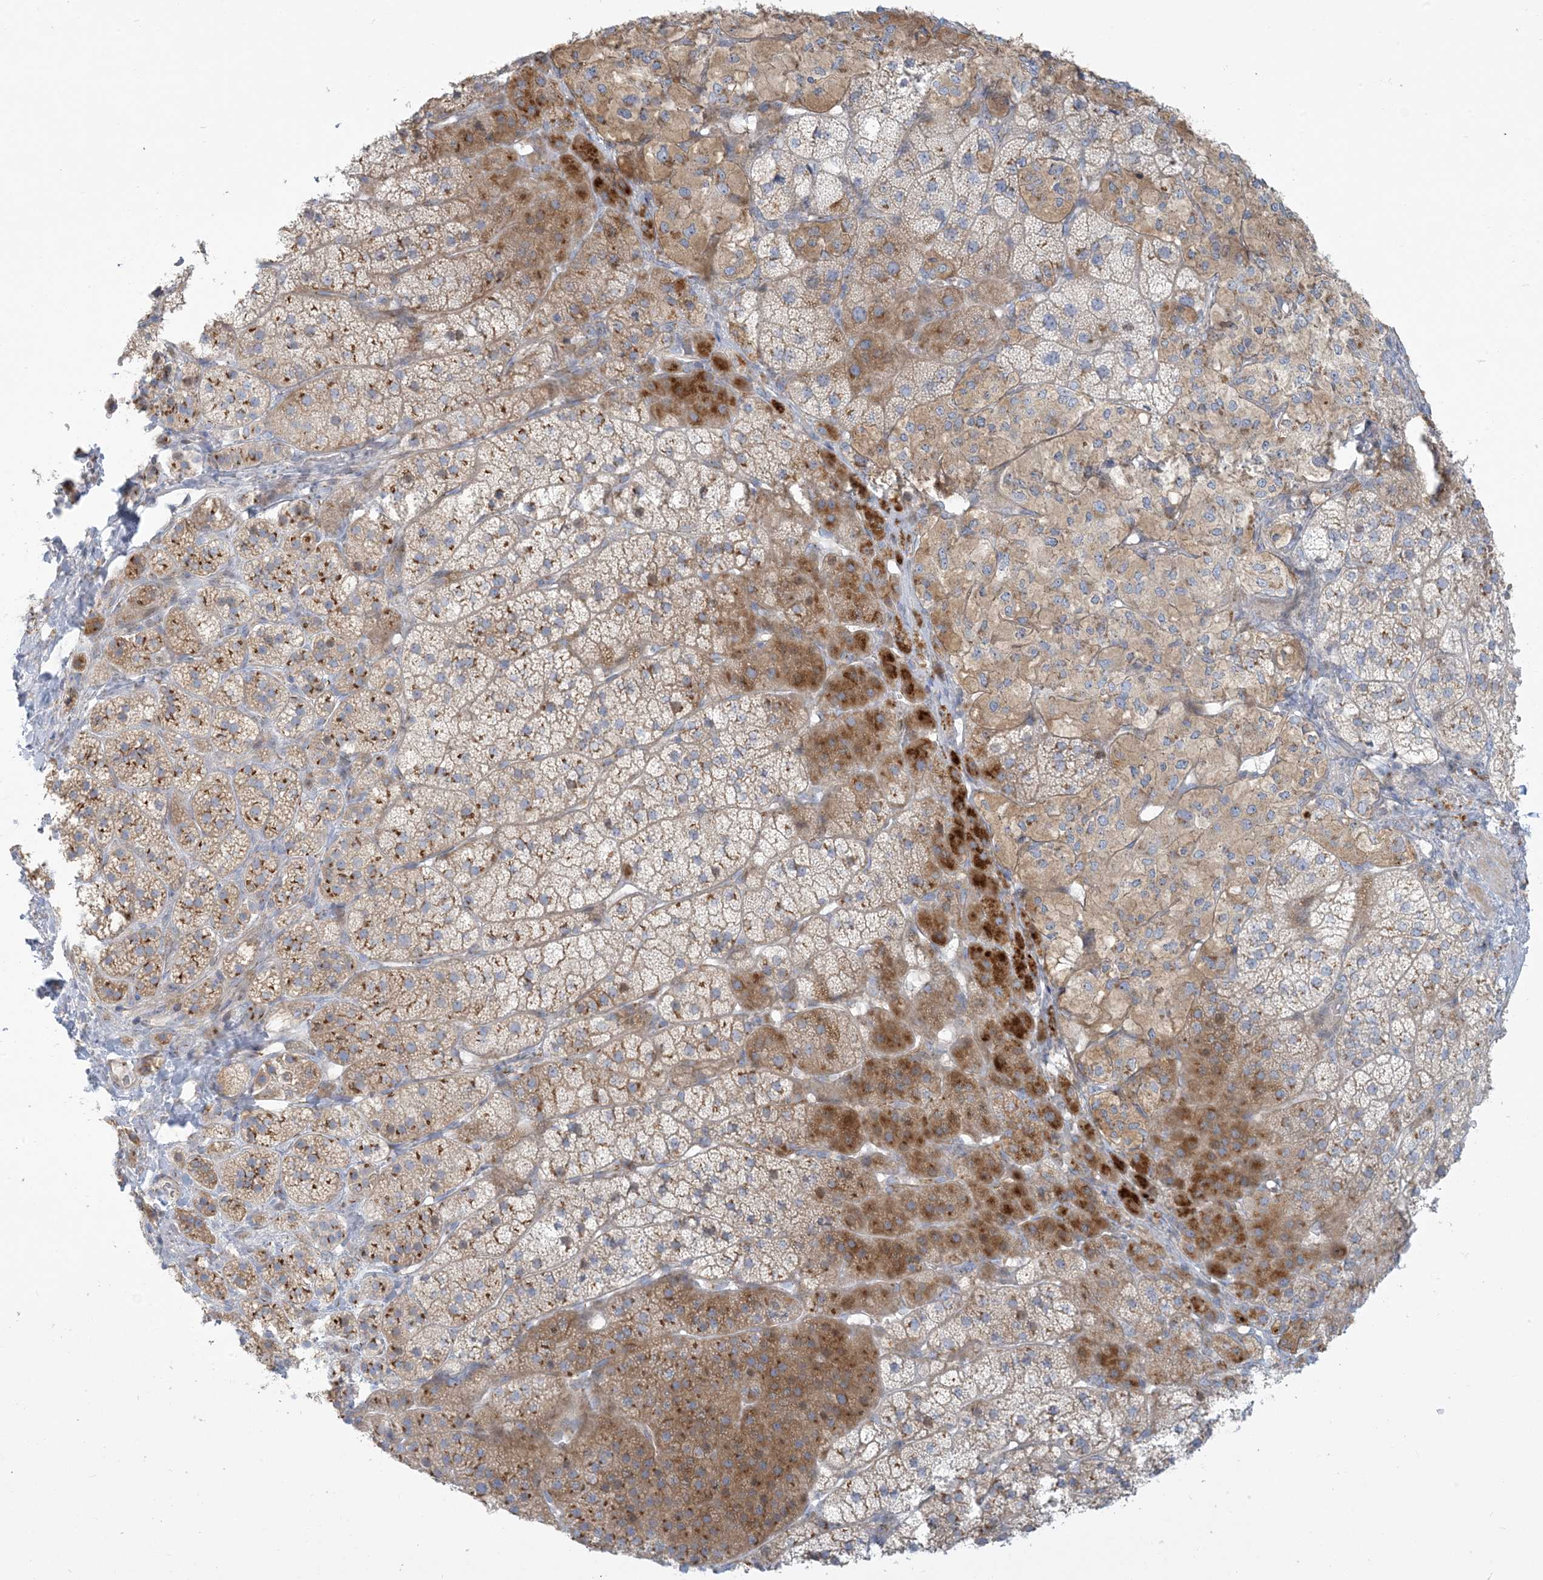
{"staining": {"intensity": "moderate", "quantity": ">75%", "location": "cytoplasmic/membranous"}, "tissue": "adrenal gland", "cell_type": "Glandular cells", "image_type": "normal", "snomed": [{"axis": "morphology", "description": "Normal tissue, NOS"}, {"axis": "topography", "description": "Adrenal gland"}], "caption": "High-power microscopy captured an immunohistochemistry micrograph of unremarkable adrenal gland, revealing moderate cytoplasmic/membranous positivity in about >75% of glandular cells.", "gene": "AFTPH", "patient": {"sex": "female", "age": 44}}